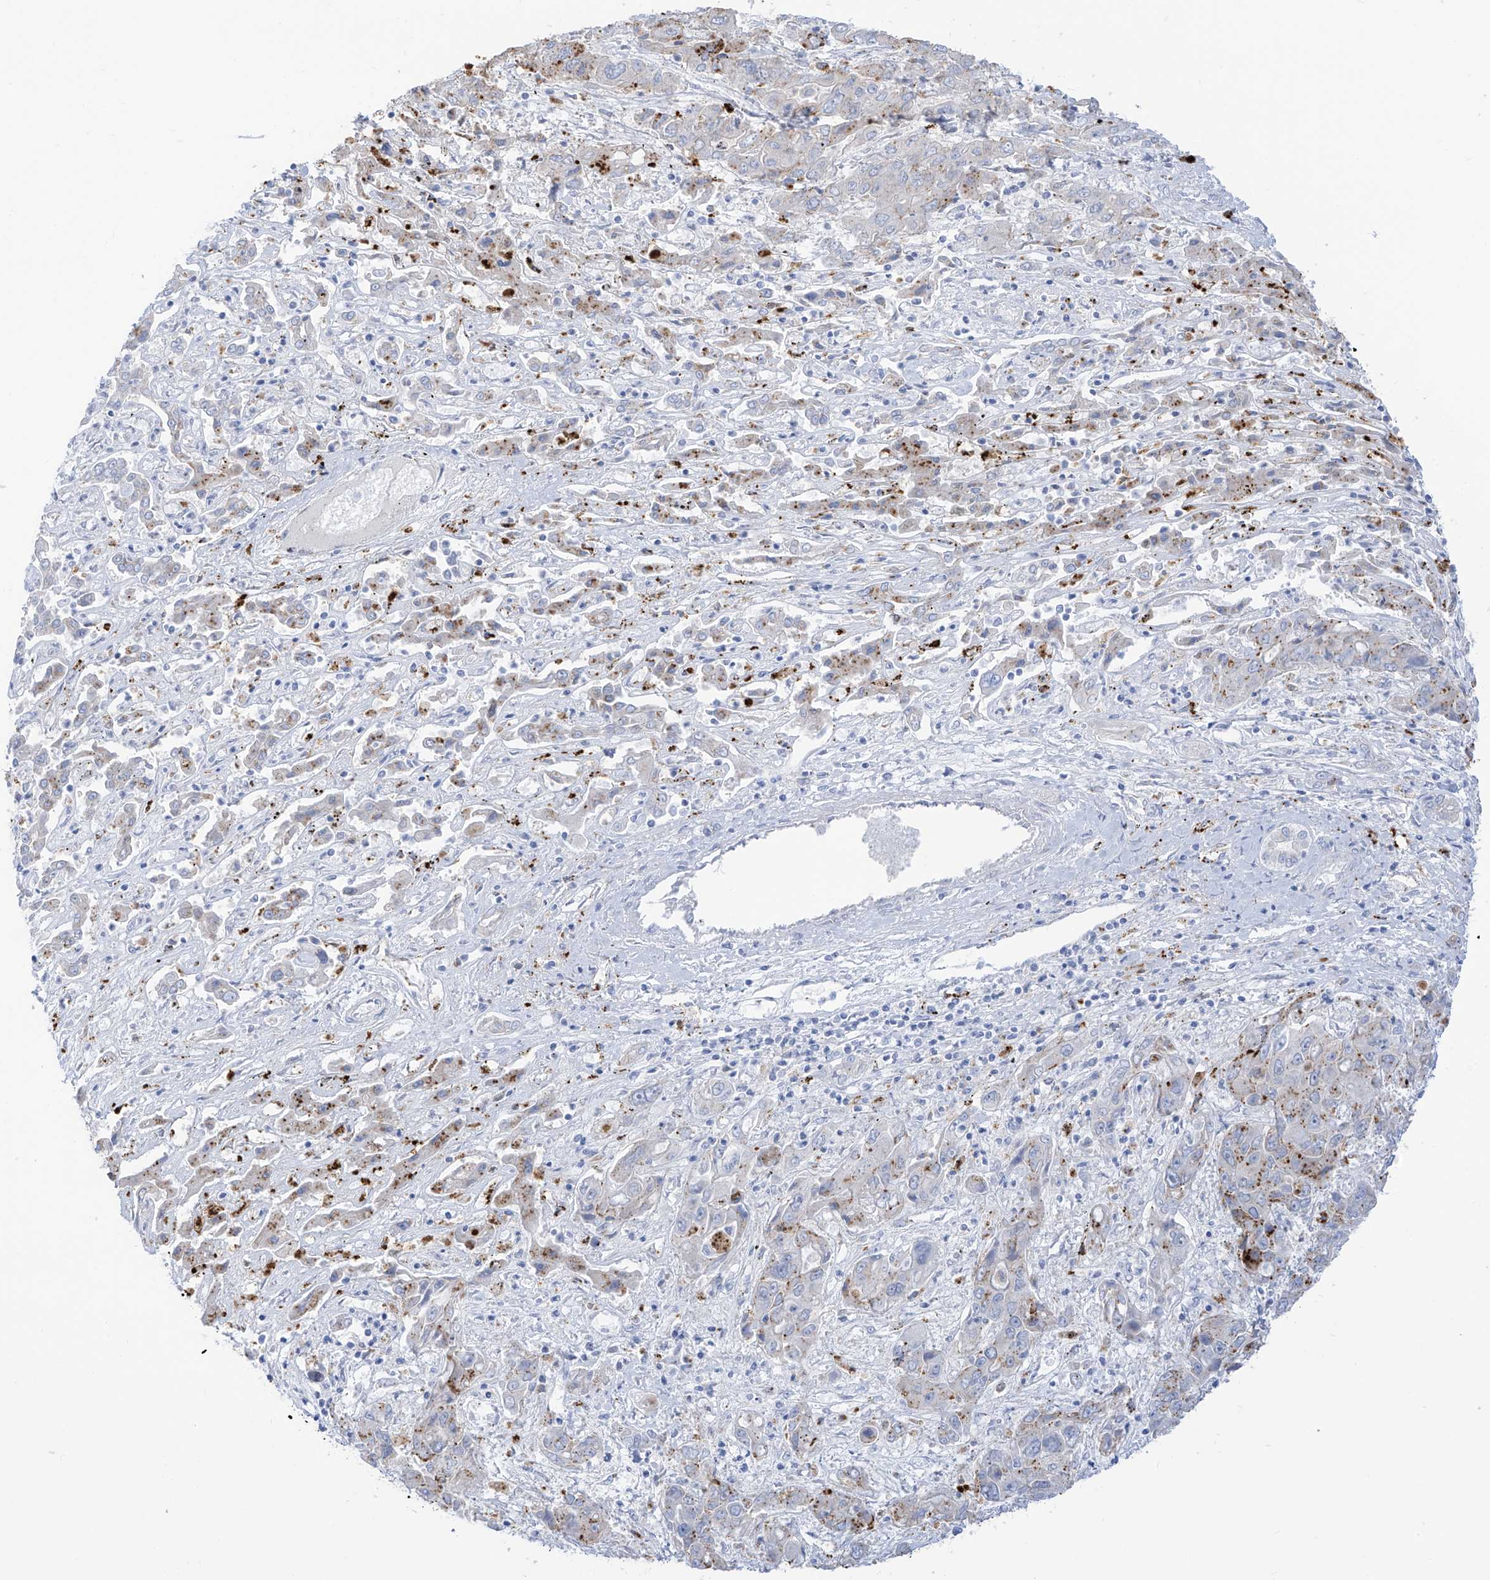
{"staining": {"intensity": "weak", "quantity": "<25%", "location": "cytoplasmic/membranous"}, "tissue": "liver cancer", "cell_type": "Tumor cells", "image_type": "cancer", "snomed": [{"axis": "morphology", "description": "Cholangiocarcinoma"}, {"axis": "topography", "description": "Liver"}], "caption": "IHC histopathology image of neoplastic tissue: human liver cancer stained with DAB displays no significant protein expression in tumor cells.", "gene": "PSPH", "patient": {"sex": "male", "age": 67}}